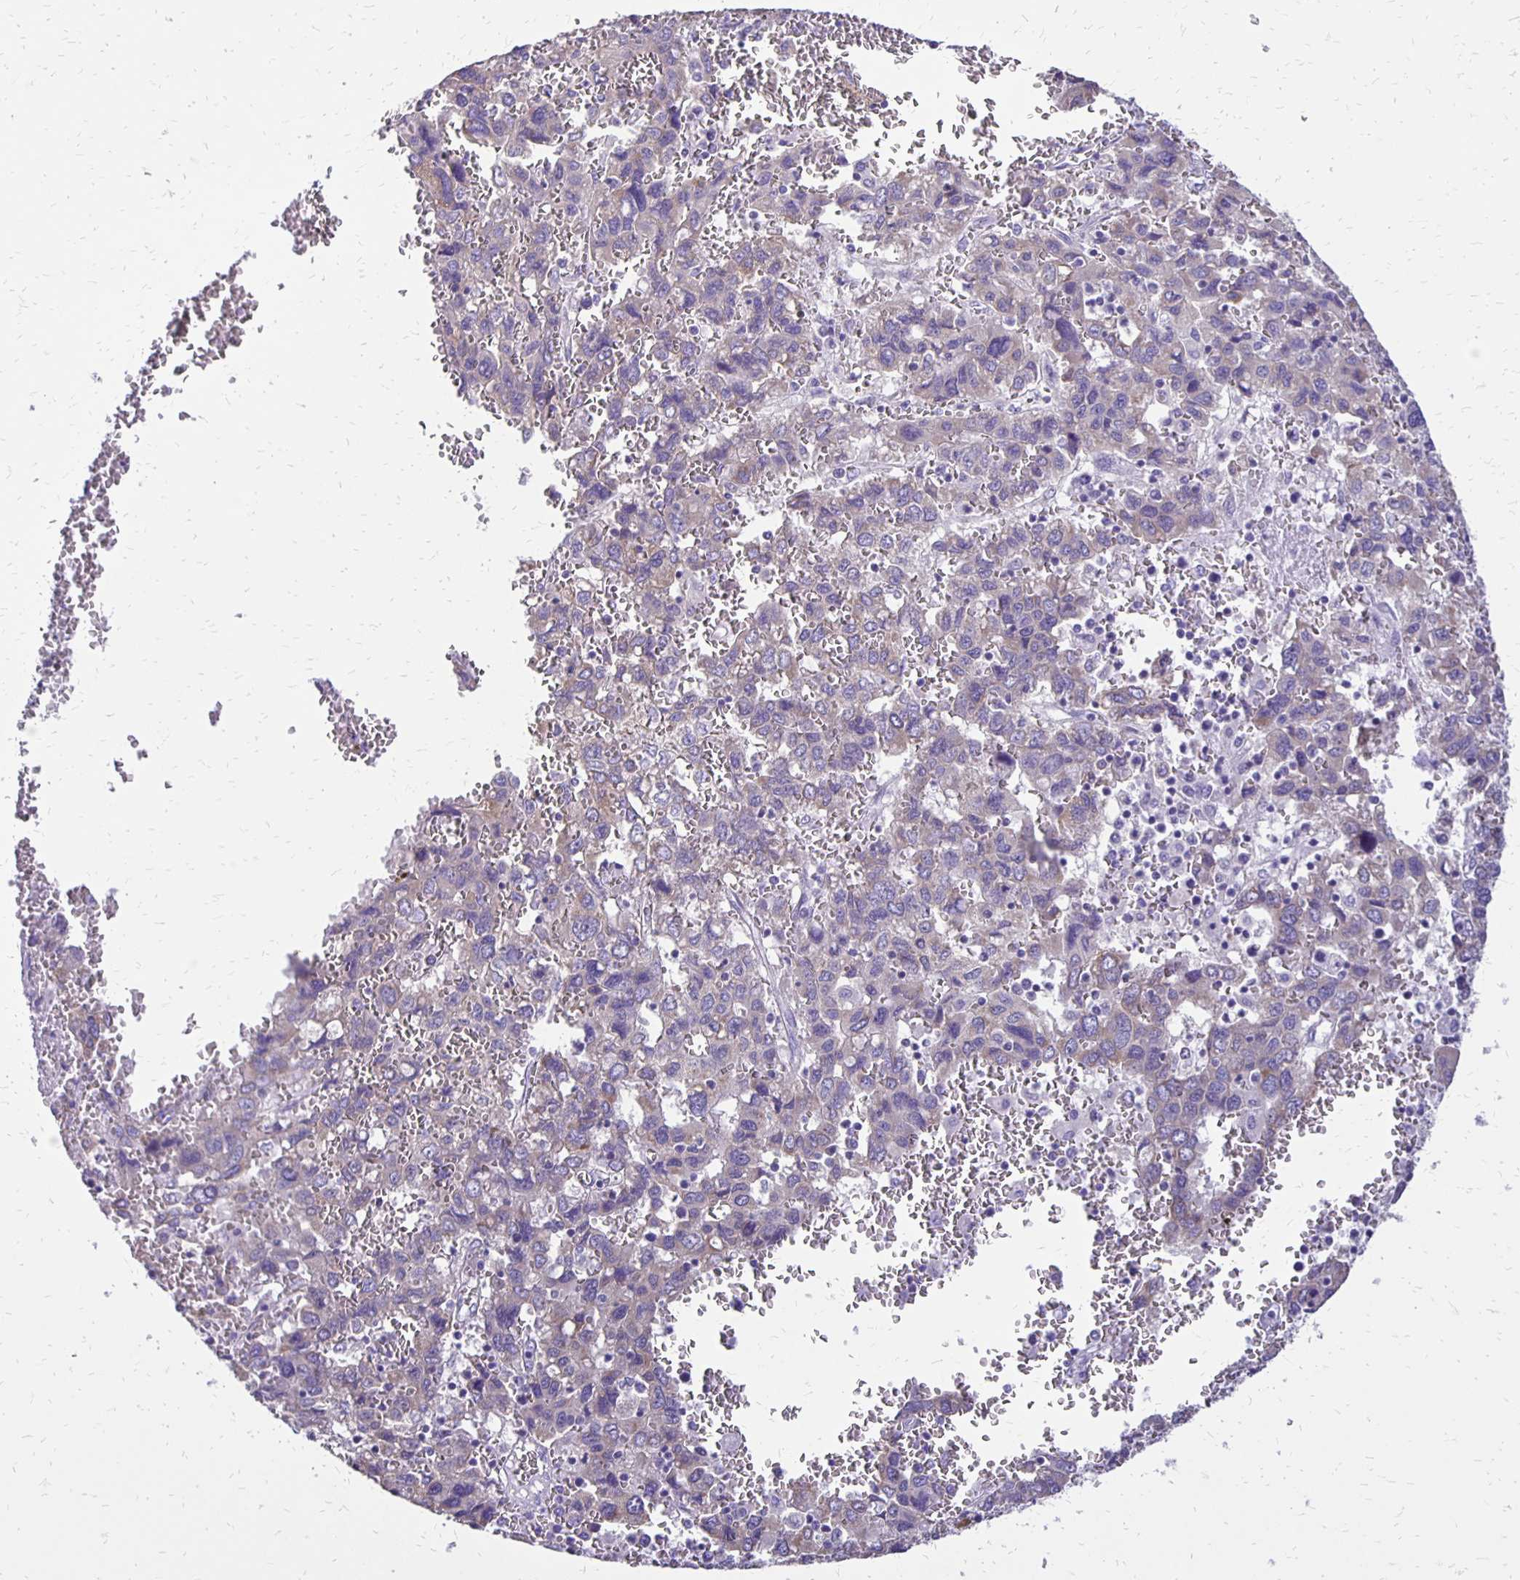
{"staining": {"intensity": "weak", "quantity": "25%-75%", "location": "cytoplasmic/membranous"}, "tissue": "liver cancer", "cell_type": "Tumor cells", "image_type": "cancer", "snomed": [{"axis": "morphology", "description": "Carcinoma, Hepatocellular, NOS"}, {"axis": "topography", "description": "Liver"}], "caption": "Liver cancer (hepatocellular carcinoma) stained for a protein shows weak cytoplasmic/membranous positivity in tumor cells. (DAB IHC with brightfield microscopy, high magnification).", "gene": "ANKRD45", "patient": {"sex": "male", "age": 69}}